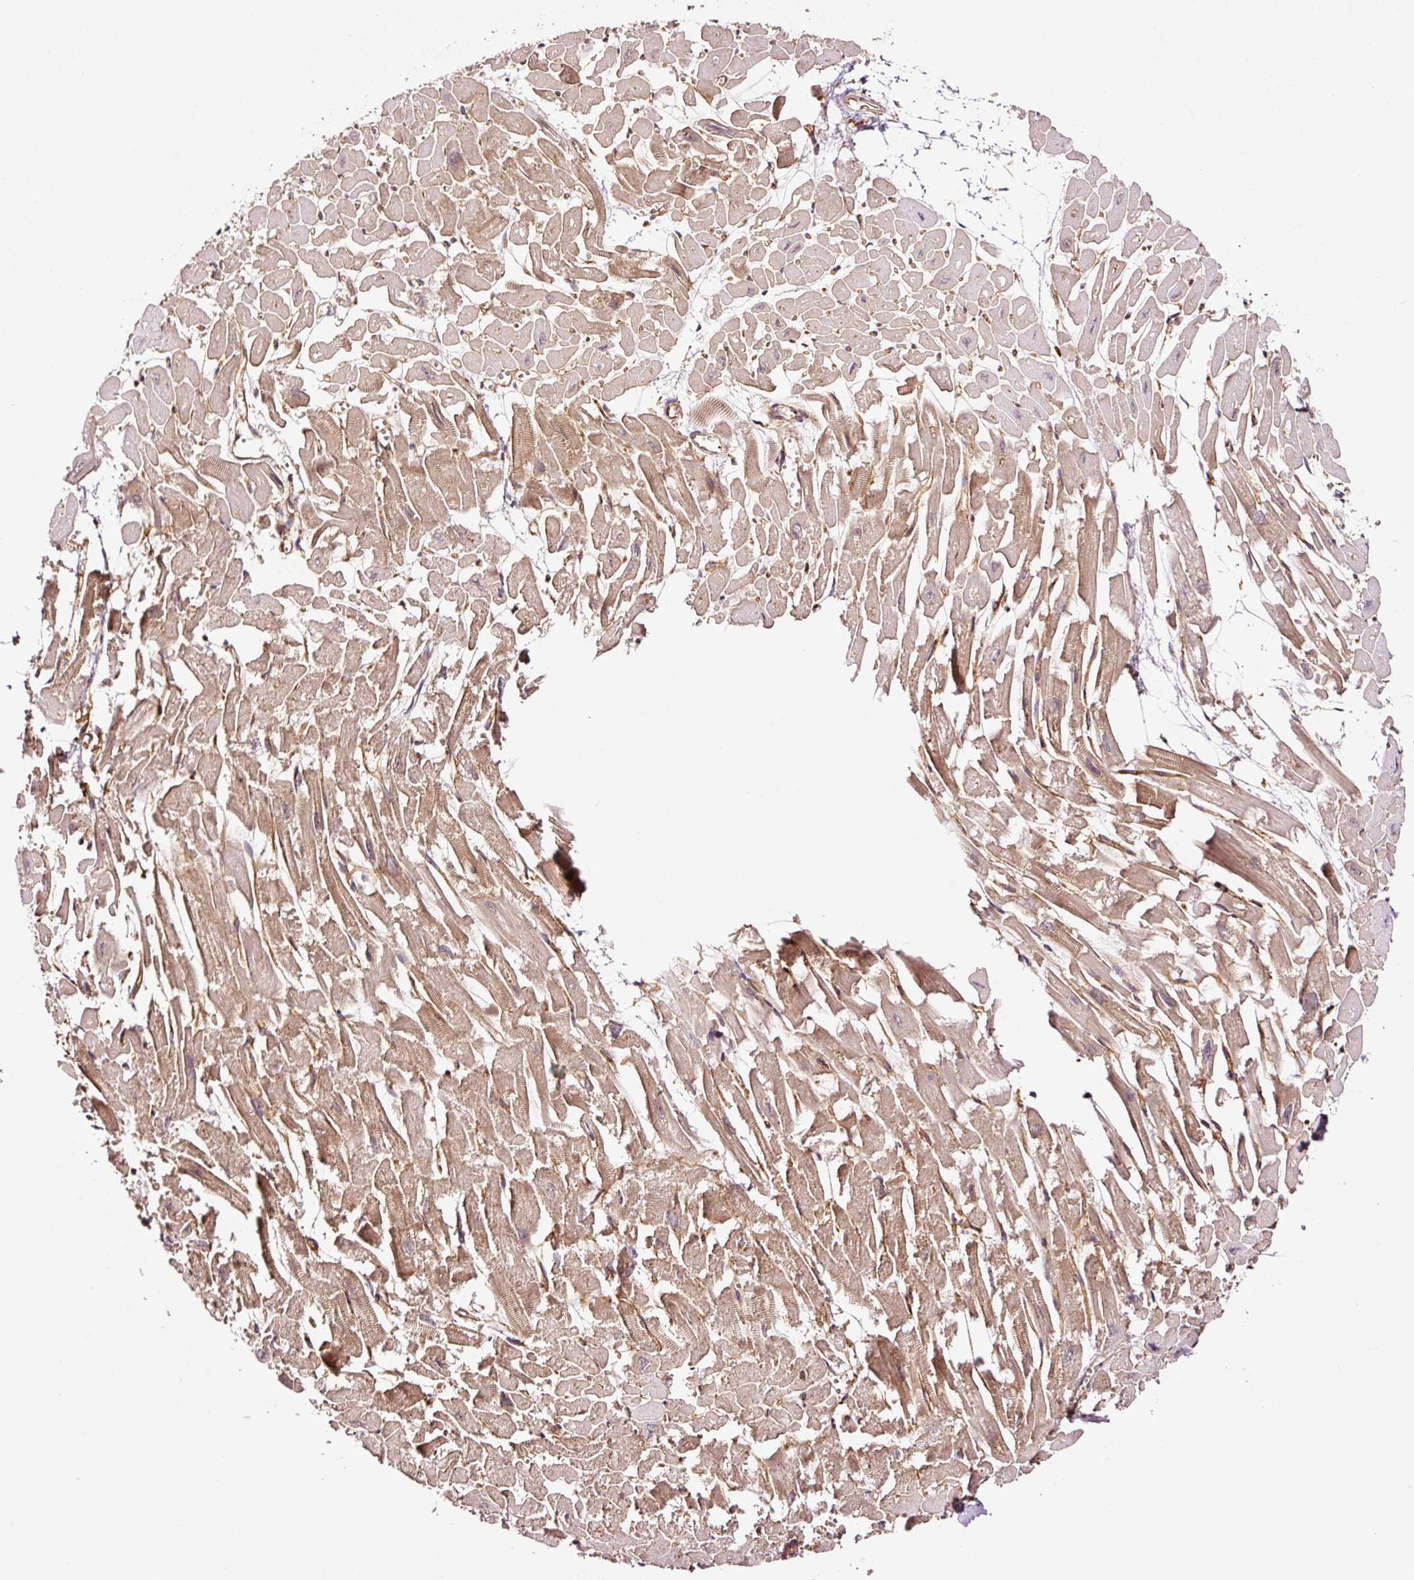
{"staining": {"intensity": "moderate", "quantity": ">75%", "location": "cytoplasmic/membranous"}, "tissue": "heart muscle", "cell_type": "Cardiomyocytes", "image_type": "normal", "snomed": [{"axis": "morphology", "description": "Normal tissue, NOS"}, {"axis": "topography", "description": "Heart"}], "caption": "Cardiomyocytes reveal medium levels of moderate cytoplasmic/membranous expression in approximately >75% of cells in normal heart muscle. Nuclei are stained in blue.", "gene": "METAP1", "patient": {"sex": "male", "age": 54}}